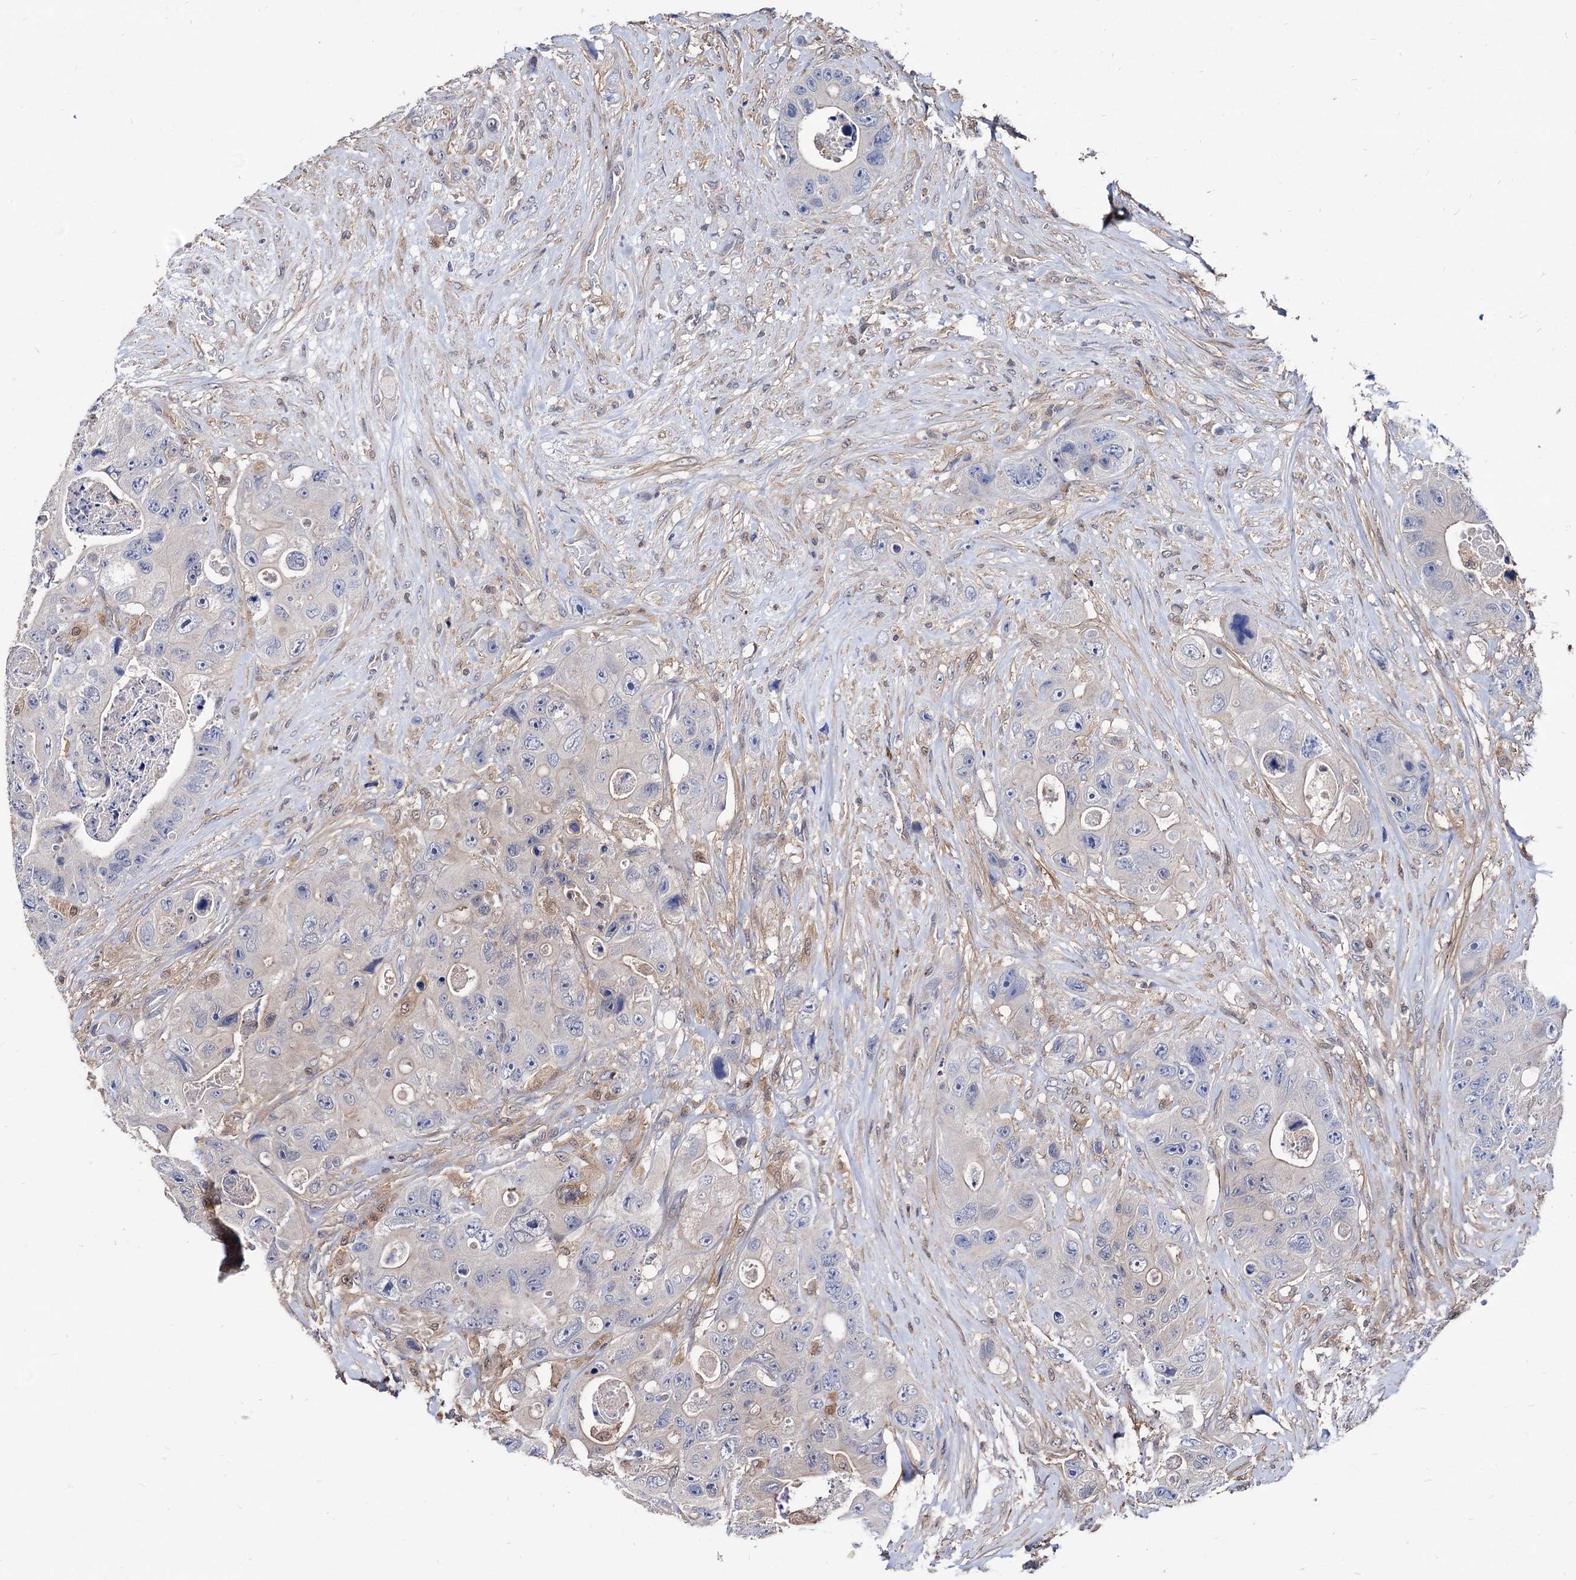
{"staining": {"intensity": "weak", "quantity": "<25%", "location": "cytoplasmic/membranous"}, "tissue": "colorectal cancer", "cell_type": "Tumor cells", "image_type": "cancer", "snomed": [{"axis": "morphology", "description": "Adenocarcinoma, NOS"}, {"axis": "topography", "description": "Colon"}], "caption": "IHC of human adenocarcinoma (colorectal) shows no positivity in tumor cells.", "gene": "CPPED1", "patient": {"sex": "female", "age": 46}}